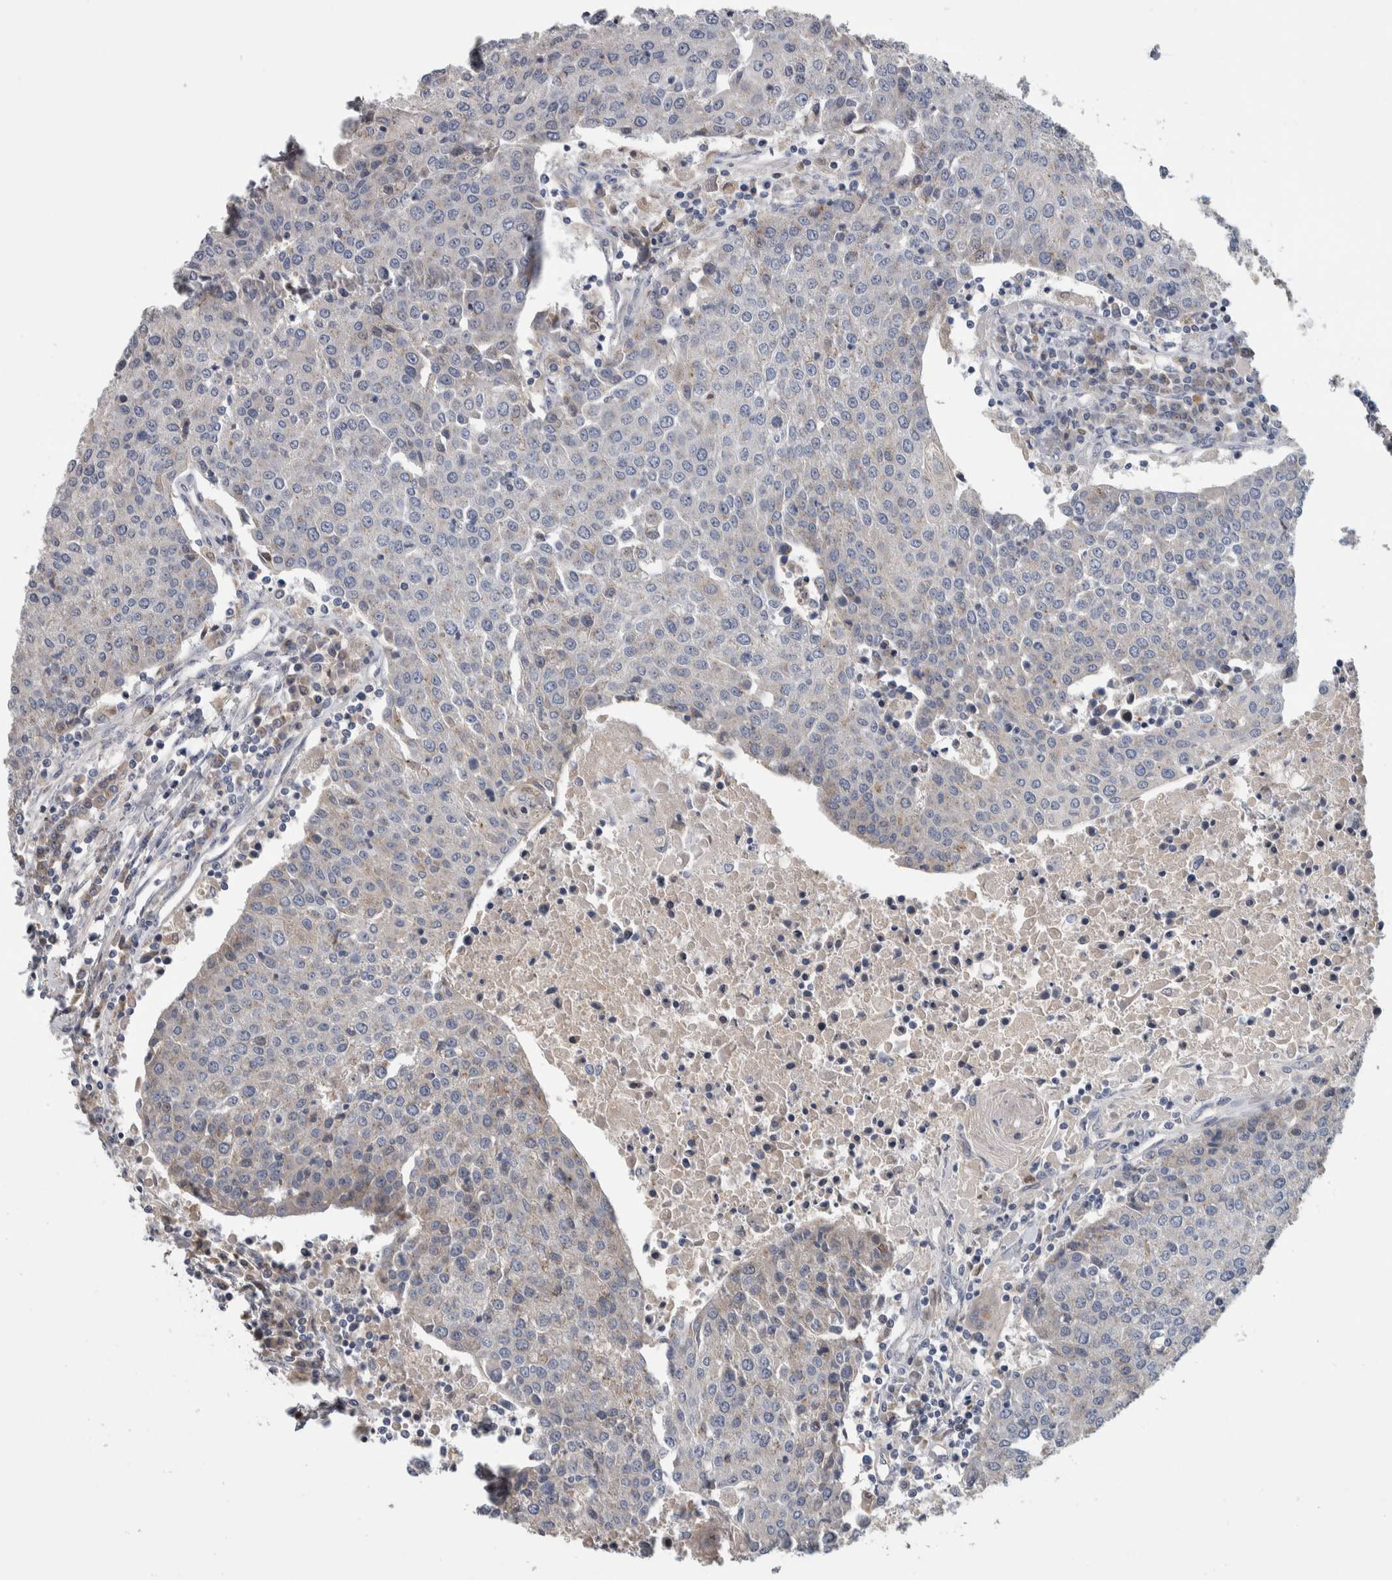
{"staining": {"intensity": "weak", "quantity": "<25%", "location": "cytoplasmic/membranous"}, "tissue": "urothelial cancer", "cell_type": "Tumor cells", "image_type": "cancer", "snomed": [{"axis": "morphology", "description": "Urothelial carcinoma, High grade"}, {"axis": "topography", "description": "Urinary bladder"}], "caption": "DAB (3,3'-diaminobenzidine) immunohistochemical staining of urothelial cancer demonstrates no significant staining in tumor cells. (DAB (3,3'-diaminobenzidine) IHC with hematoxylin counter stain).", "gene": "FAM83G", "patient": {"sex": "female", "age": 85}}